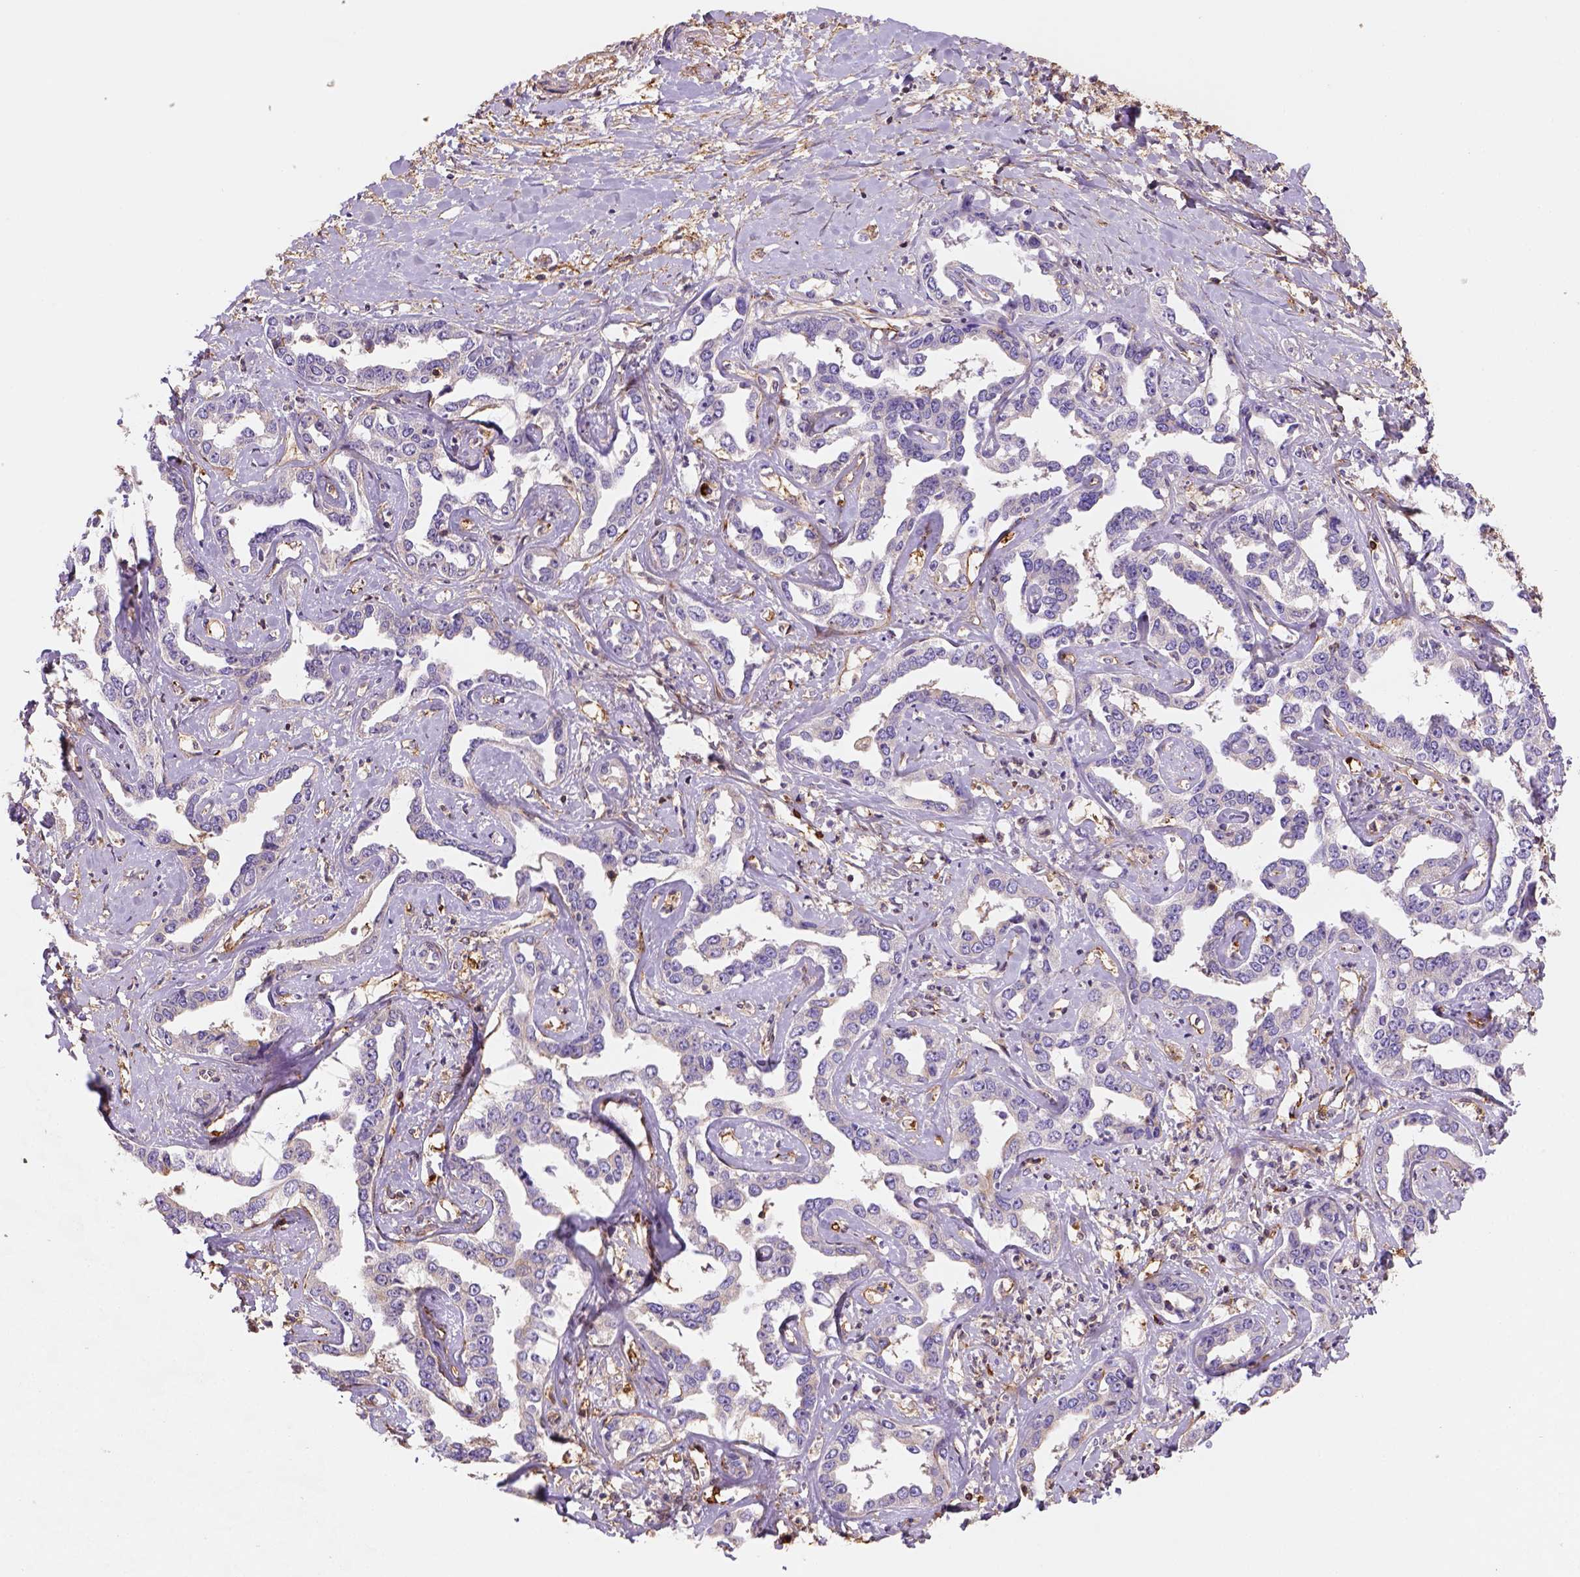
{"staining": {"intensity": "negative", "quantity": "none", "location": "none"}, "tissue": "liver cancer", "cell_type": "Tumor cells", "image_type": "cancer", "snomed": [{"axis": "morphology", "description": "Cholangiocarcinoma"}, {"axis": "topography", "description": "Liver"}], "caption": "This photomicrograph is of liver cholangiocarcinoma stained with IHC to label a protein in brown with the nuclei are counter-stained blue. There is no positivity in tumor cells. (Brightfield microscopy of DAB (3,3'-diaminobenzidine) immunohistochemistry (IHC) at high magnification).", "gene": "GPRC5D", "patient": {"sex": "male", "age": 59}}